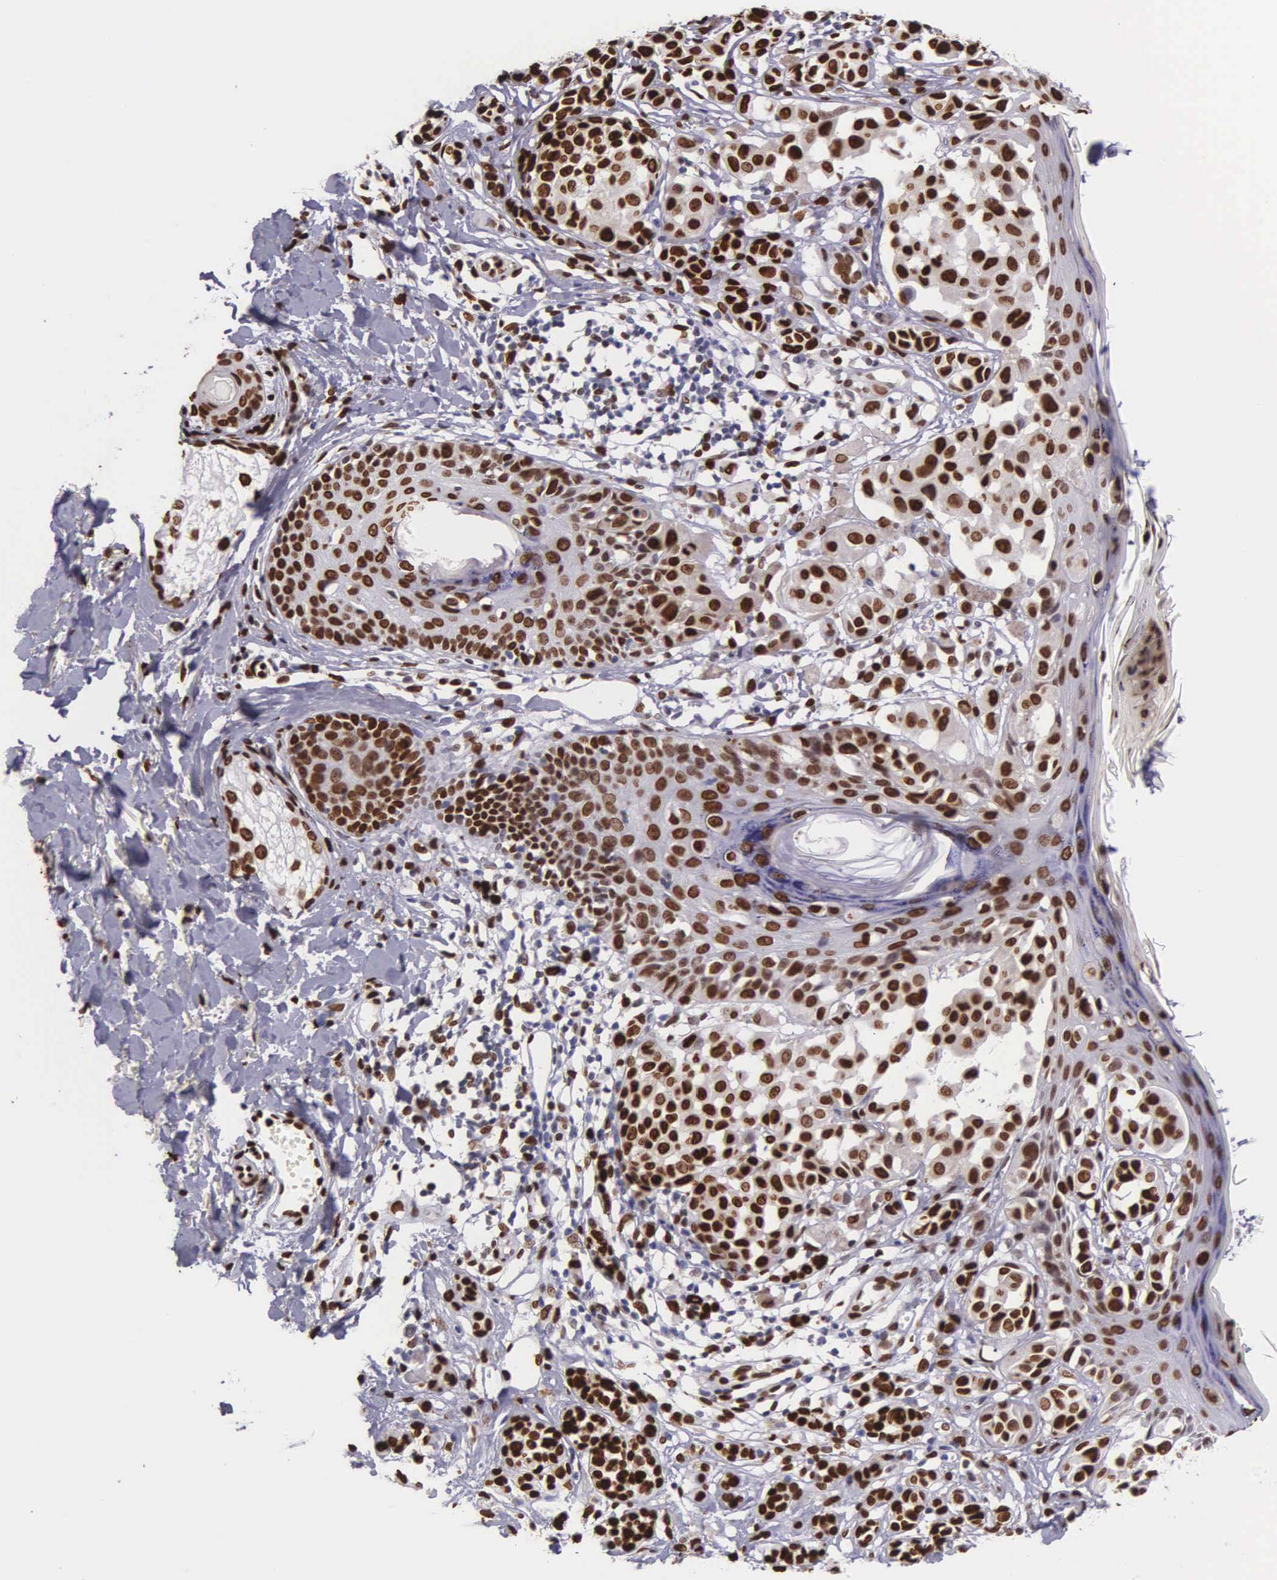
{"staining": {"intensity": "strong", "quantity": ">75%", "location": "nuclear"}, "tissue": "melanoma", "cell_type": "Tumor cells", "image_type": "cancer", "snomed": [{"axis": "morphology", "description": "Malignant melanoma, NOS"}, {"axis": "topography", "description": "Skin"}], "caption": "Strong nuclear positivity for a protein is present in about >75% of tumor cells of malignant melanoma using immunohistochemistry.", "gene": "H1-0", "patient": {"sex": "male", "age": 40}}